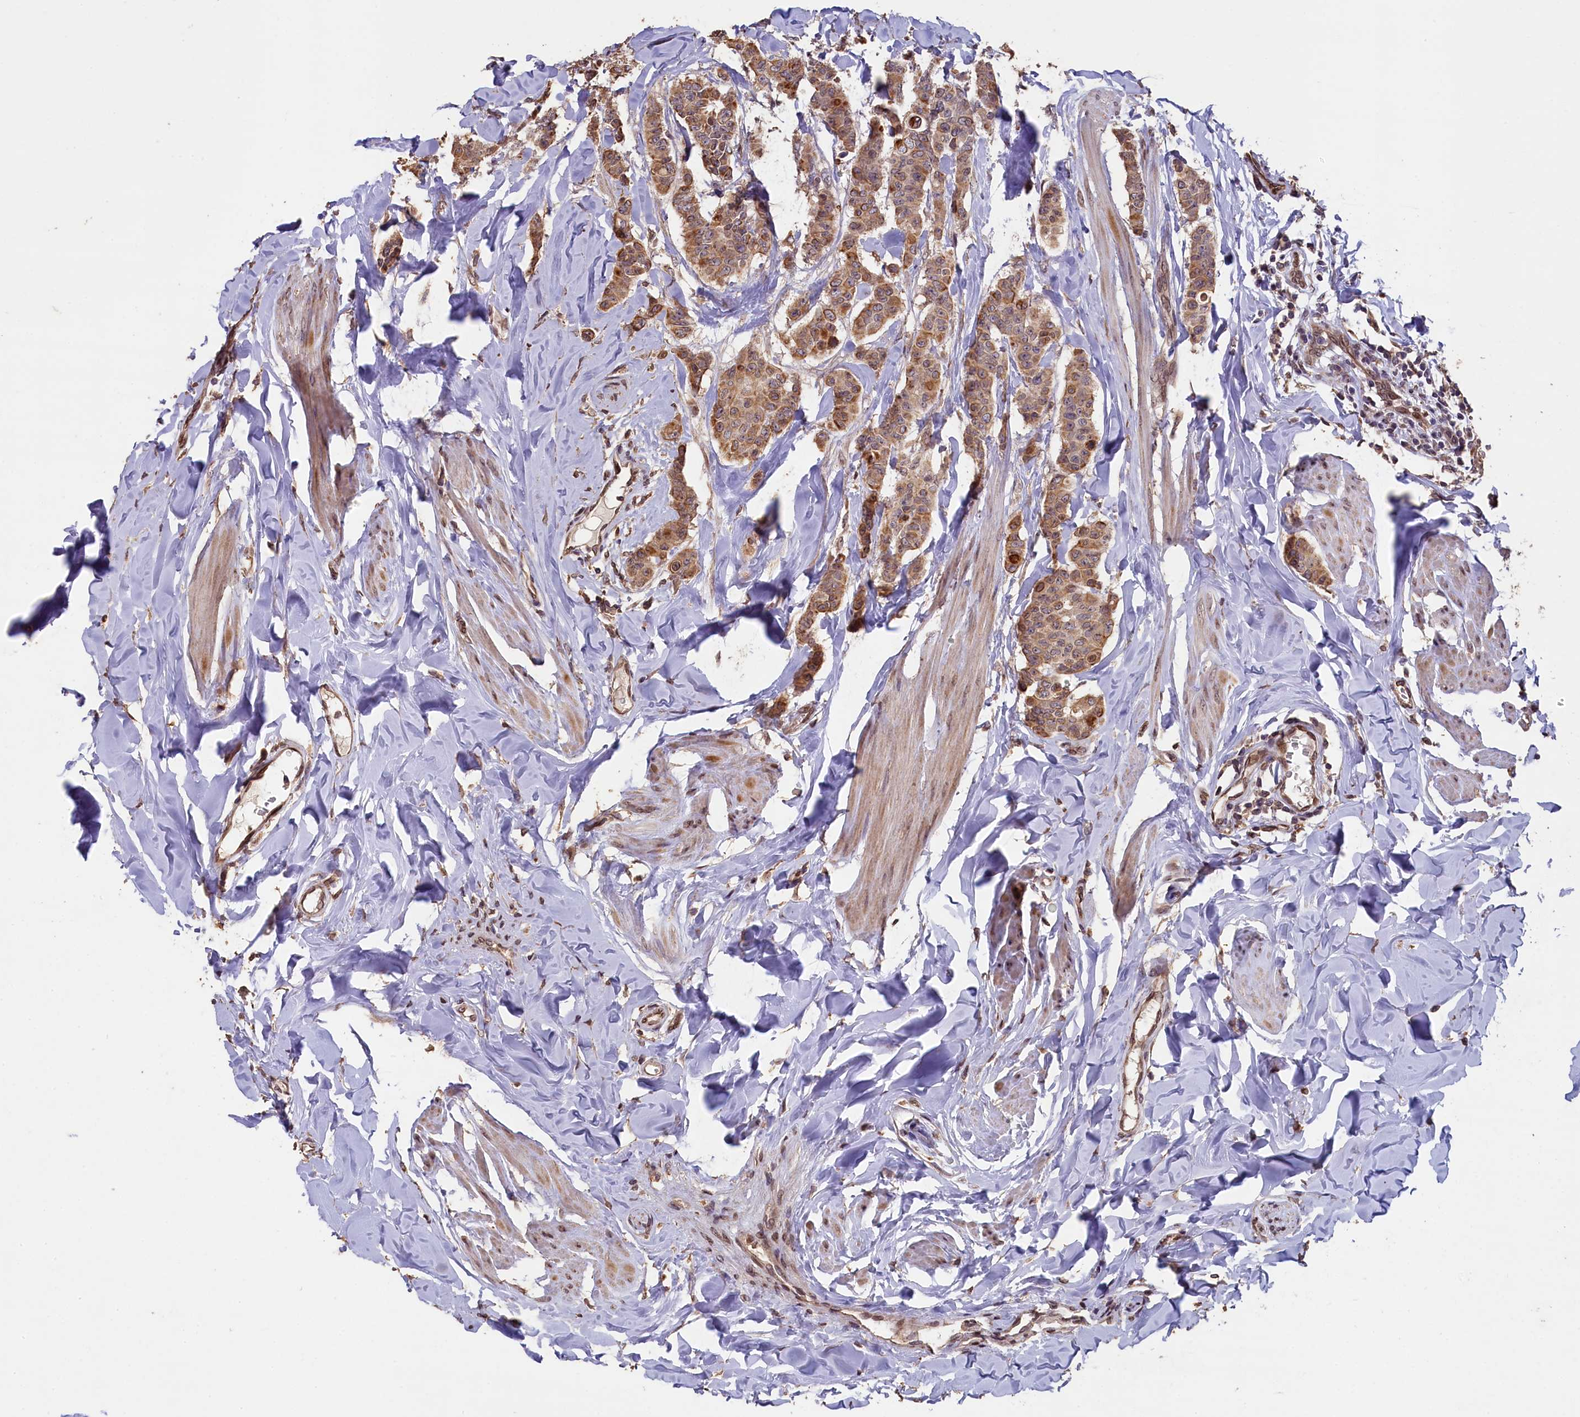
{"staining": {"intensity": "moderate", "quantity": ">75%", "location": "cytoplasmic/membranous"}, "tissue": "breast cancer", "cell_type": "Tumor cells", "image_type": "cancer", "snomed": [{"axis": "morphology", "description": "Duct carcinoma"}, {"axis": "topography", "description": "Breast"}], "caption": "The image exhibits a brown stain indicating the presence of a protein in the cytoplasmic/membranous of tumor cells in breast cancer.", "gene": "SLC38A7", "patient": {"sex": "female", "age": 40}}